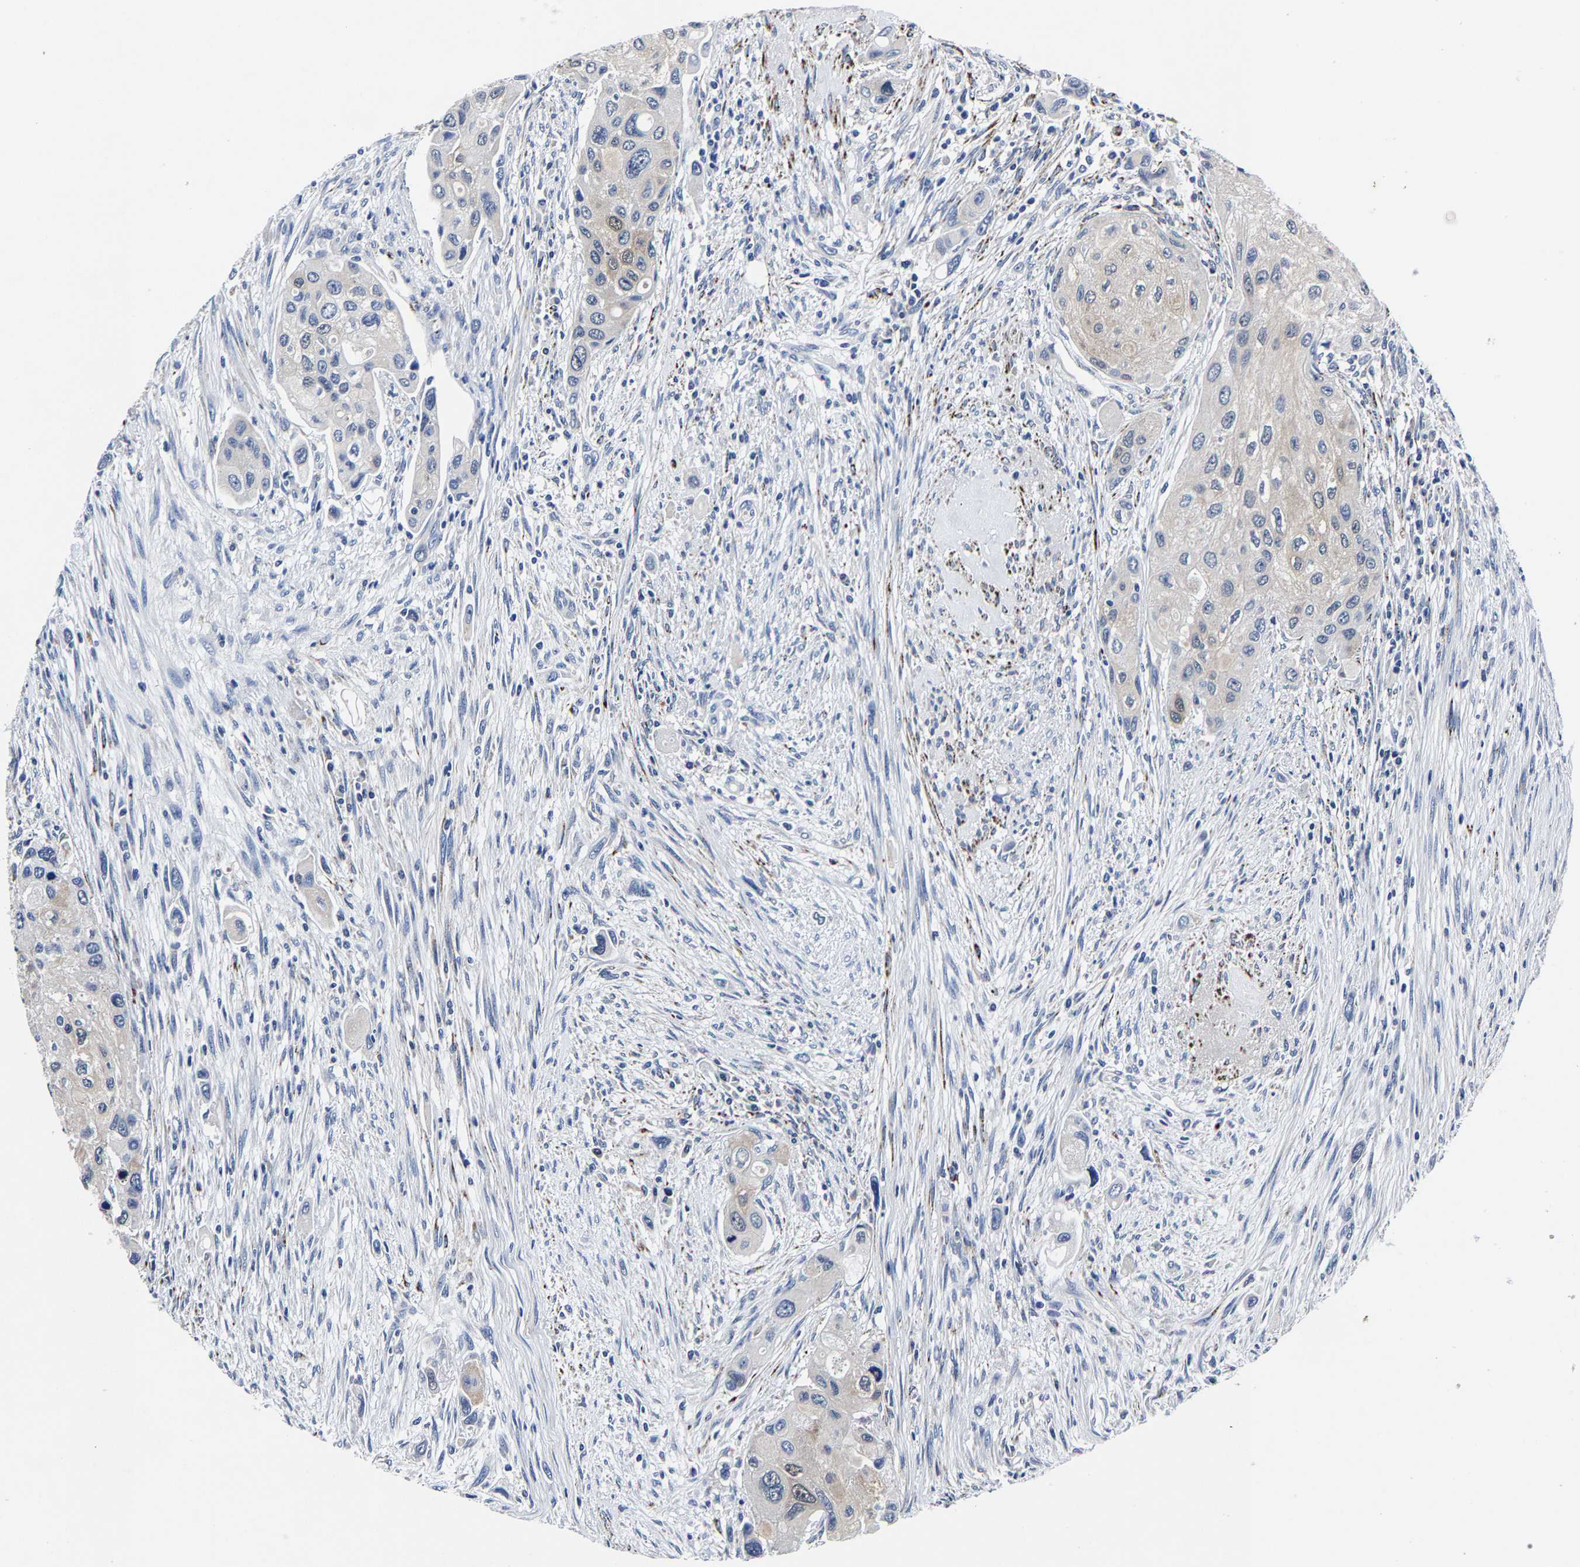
{"staining": {"intensity": "negative", "quantity": "none", "location": "none"}, "tissue": "urothelial cancer", "cell_type": "Tumor cells", "image_type": "cancer", "snomed": [{"axis": "morphology", "description": "Urothelial carcinoma, High grade"}, {"axis": "topography", "description": "Urinary bladder"}], "caption": "High power microscopy histopathology image of an immunohistochemistry image of high-grade urothelial carcinoma, revealing no significant positivity in tumor cells.", "gene": "PSPH", "patient": {"sex": "female", "age": 56}}